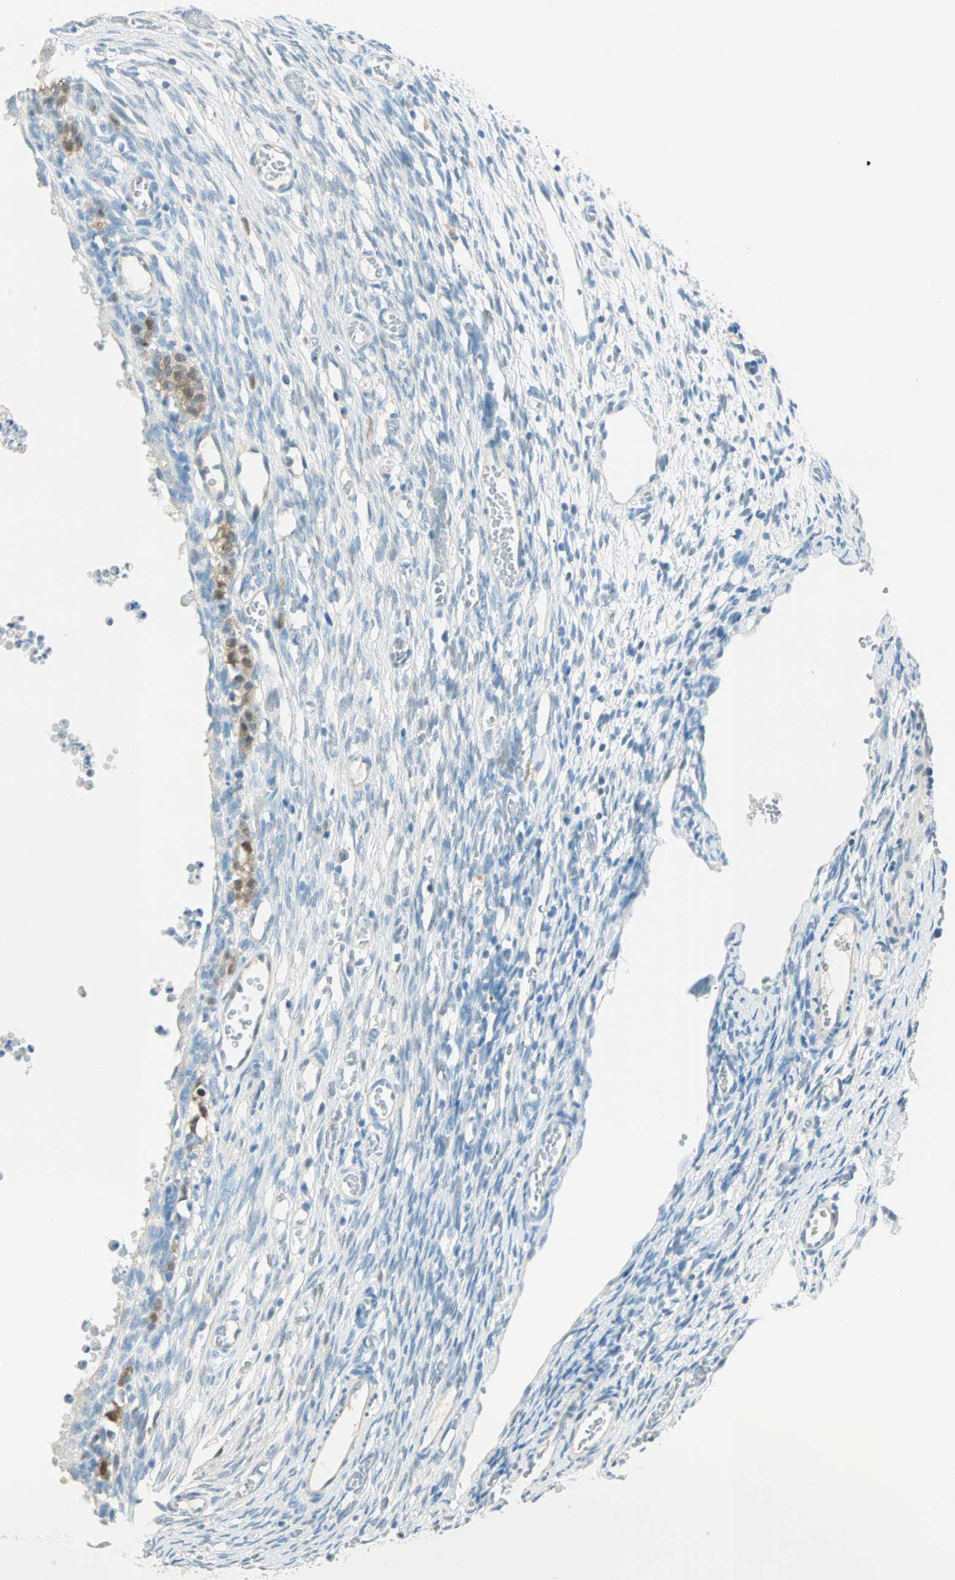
{"staining": {"intensity": "negative", "quantity": "none", "location": "none"}, "tissue": "ovary", "cell_type": "Ovarian stroma cells", "image_type": "normal", "snomed": [{"axis": "morphology", "description": "Normal tissue, NOS"}, {"axis": "topography", "description": "Ovary"}], "caption": "Photomicrograph shows no significant protein staining in ovarian stroma cells of benign ovary. Brightfield microscopy of immunohistochemistry (IHC) stained with DAB (3,3'-diaminobenzidine) (brown) and hematoxylin (blue), captured at high magnification.", "gene": "S100A1", "patient": {"sex": "female", "age": 35}}